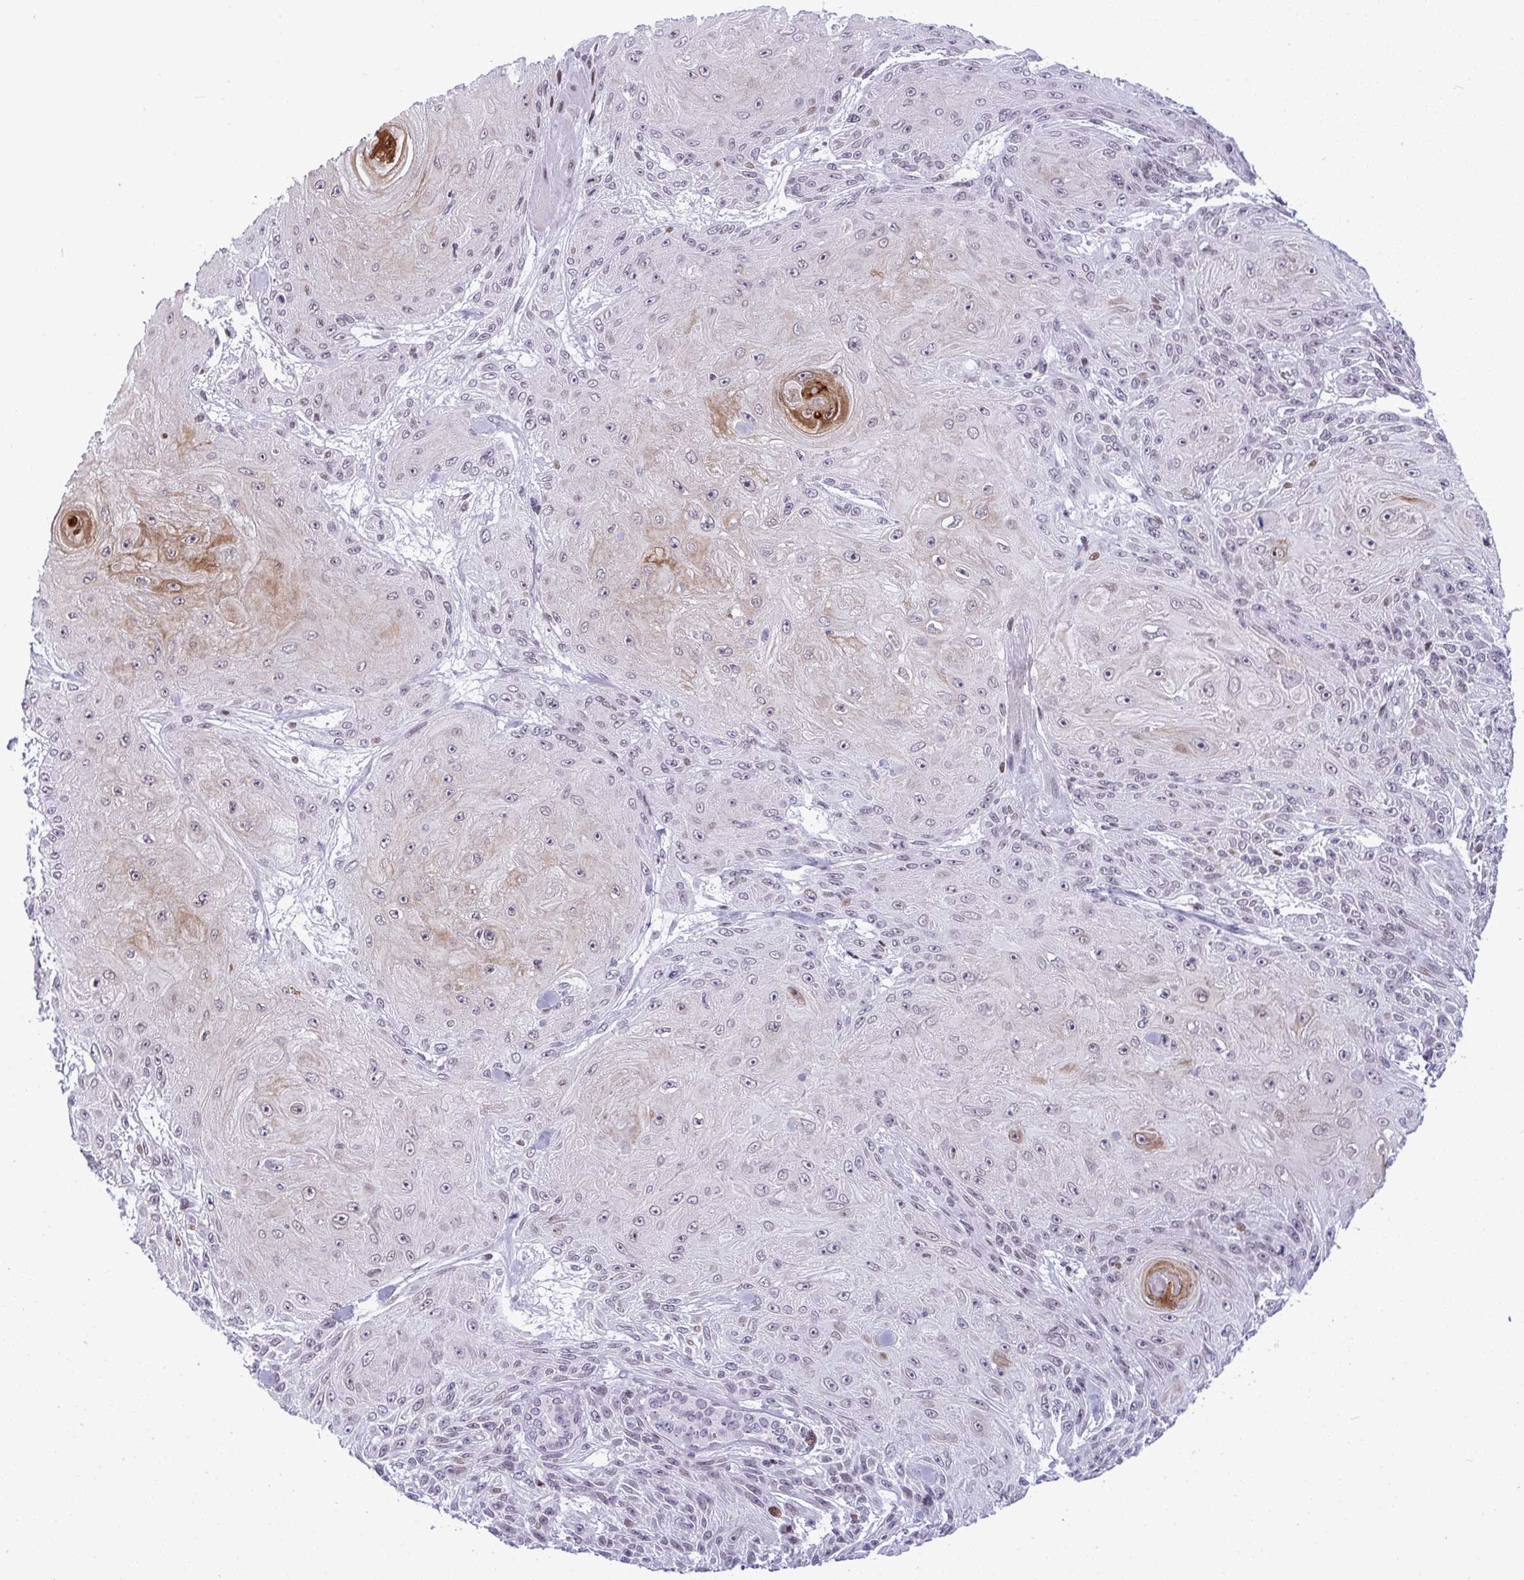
{"staining": {"intensity": "negative", "quantity": "none", "location": "none"}, "tissue": "skin cancer", "cell_type": "Tumor cells", "image_type": "cancer", "snomed": [{"axis": "morphology", "description": "Squamous cell carcinoma, NOS"}, {"axis": "topography", "description": "Skin"}], "caption": "Immunohistochemistry (IHC) micrograph of skin cancer stained for a protein (brown), which exhibits no staining in tumor cells. Brightfield microscopy of immunohistochemistry stained with DAB (3,3'-diaminobenzidine) (brown) and hematoxylin (blue), captured at high magnification.", "gene": "ZFHX3", "patient": {"sex": "male", "age": 88}}